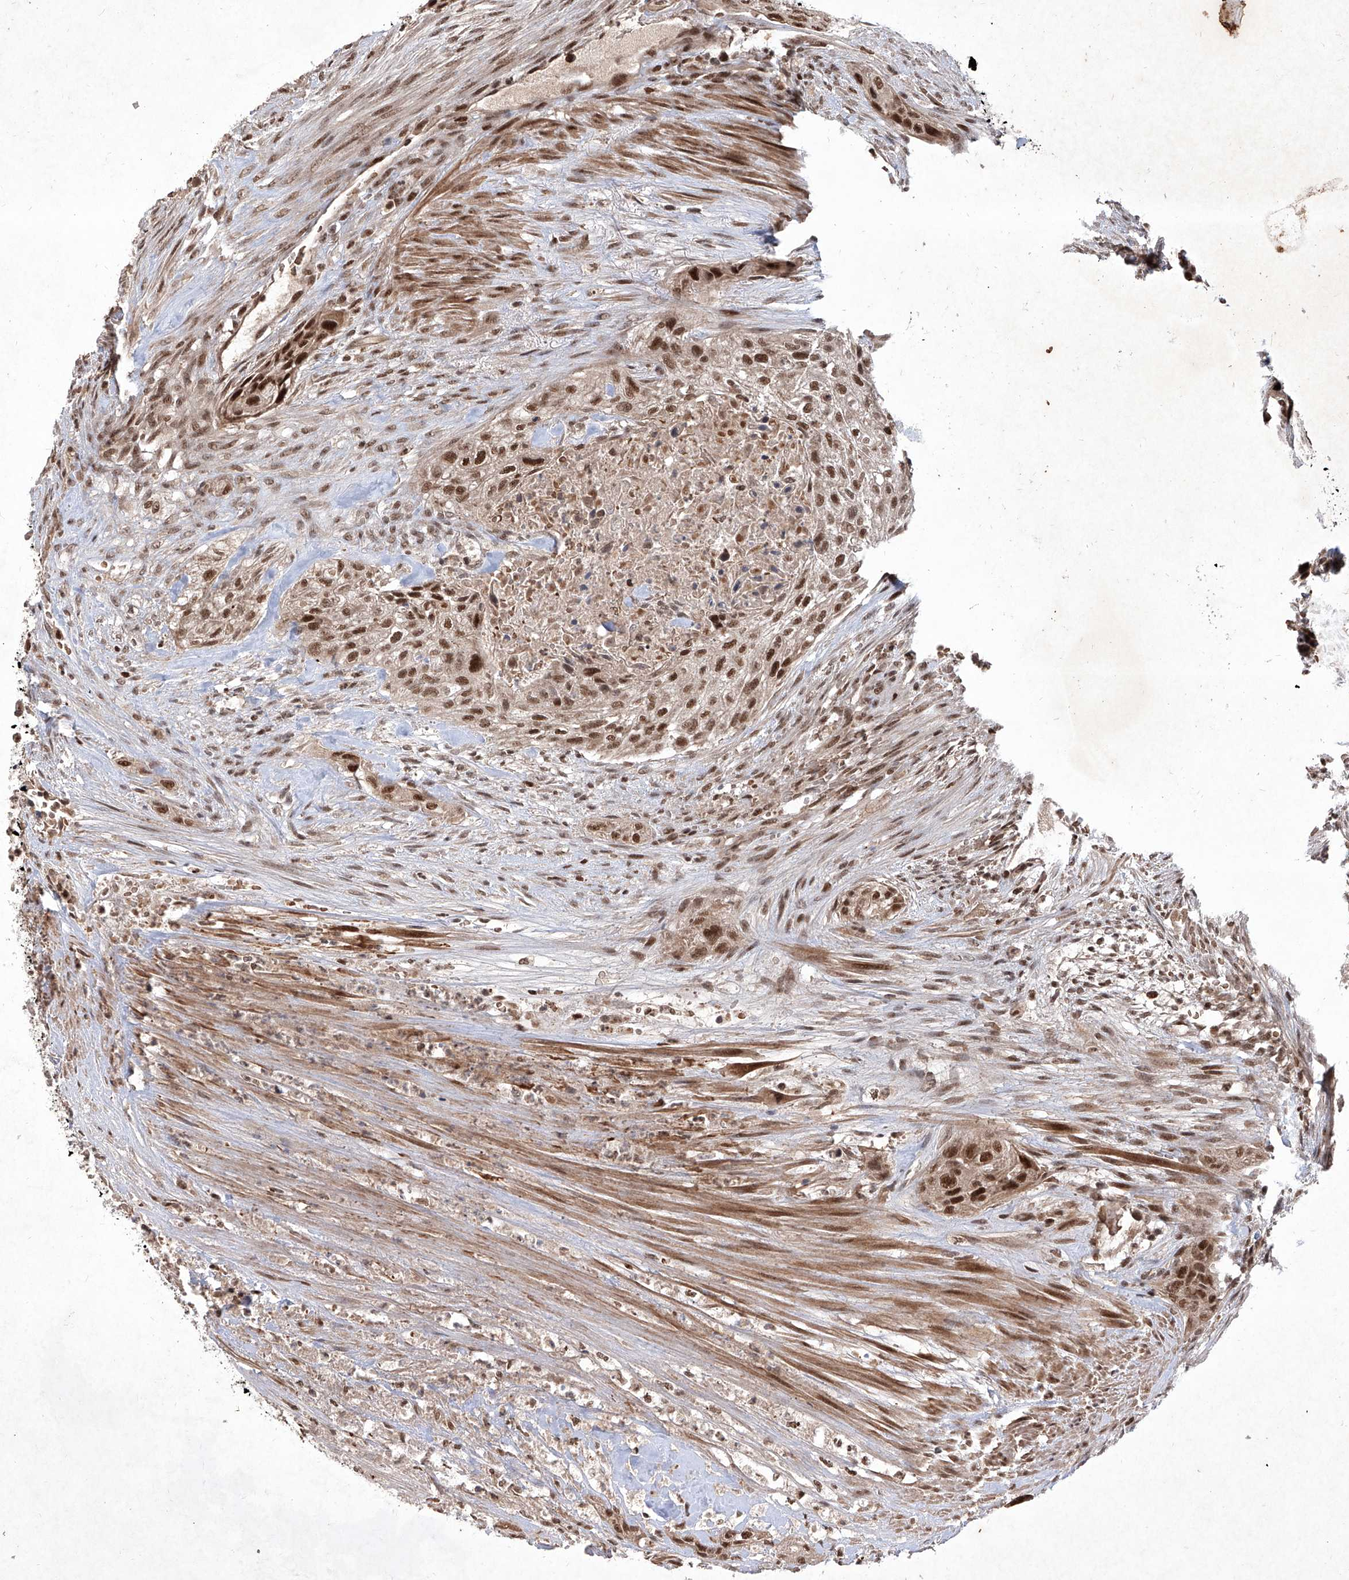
{"staining": {"intensity": "strong", "quantity": ">75%", "location": "nuclear"}, "tissue": "urothelial cancer", "cell_type": "Tumor cells", "image_type": "cancer", "snomed": [{"axis": "morphology", "description": "Urothelial carcinoma, High grade"}, {"axis": "topography", "description": "Urinary bladder"}], "caption": "Human urothelial cancer stained with a brown dye exhibits strong nuclear positive expression in about >75% of tumor cells.", "gene": "IRF2", "patient": {"sex": "male", "age": 35}}